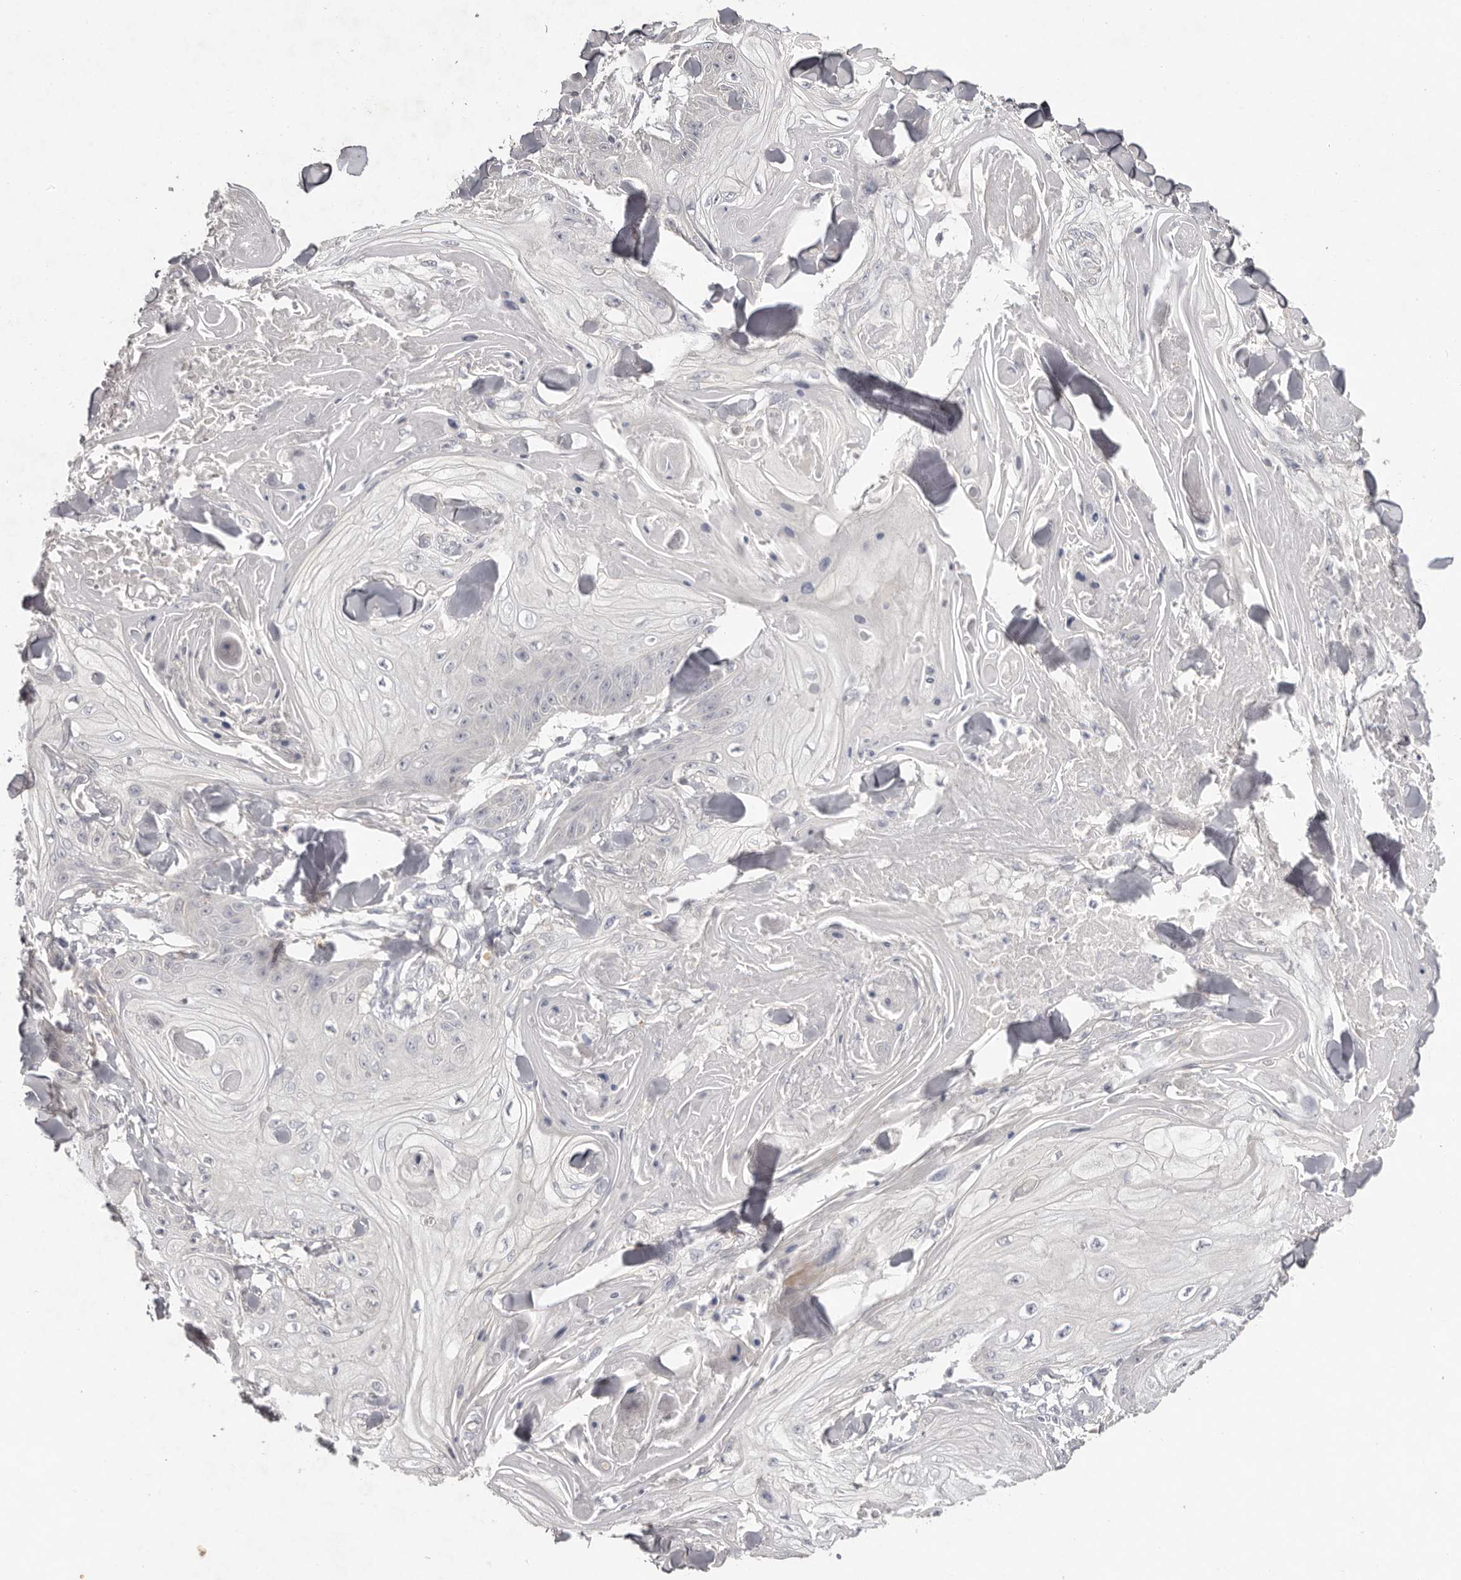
{"staining": {"intensity": "negative", "quantity": "none", "location": "none"}, "tissue": "skin cancer", "cell_type": "Tumor cells", "image_type": "cancer", "snomed": [{"axis": "morphology", "description": "Squamous cell carcinoma, NOS"}, {"axis": "topography", "description": "Skin"}], "caption": "The image demonstrates no significant staining in tumor cells of skin squamous cell carcinoma. The staining is performed using DAB brown chromogen with nuclei counter-stained in using hematoxylin.", "gene": "SCUBE2", "patient": {"sex": "male", "age": 74}}